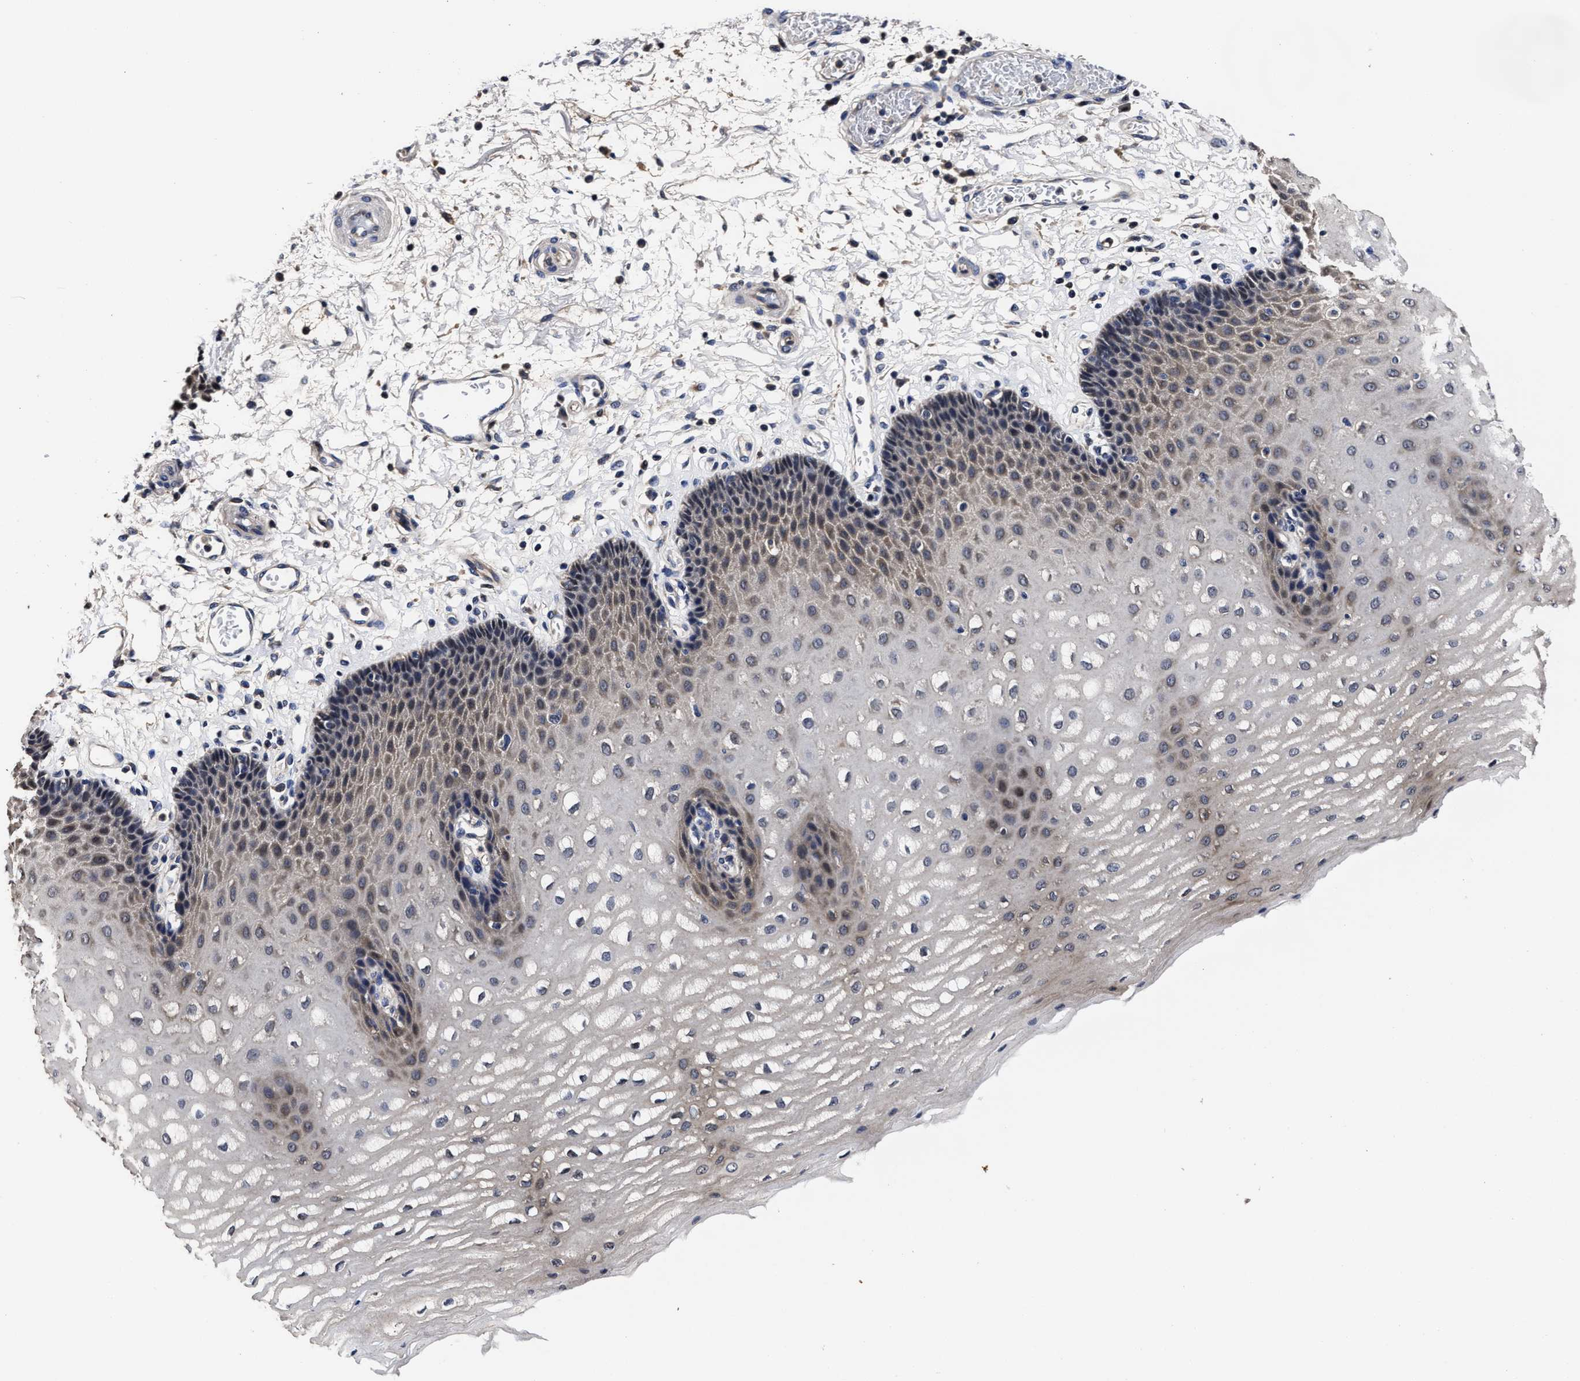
{"staining": {"intensity": "moderate", "quantity": ">75%", "location": "cytoplasmic/membranous"}, "tissue": "esophagus", "cell_type": "Squamous epithelial cells", "image_type": "normal", "snomed": [{"axis": "morphology", "description": "Normal tissue, NOS"}, {"axis": "topography", "description": "Esophagus"}], "caption": "Protein expression analysis of benign esophagus shows moderate cytoplasmic/membranous staining in approximately >75% of squamous epithelial cells.", "gene": "SOCS5", "patient": {"sex": "male", "age": 54}}